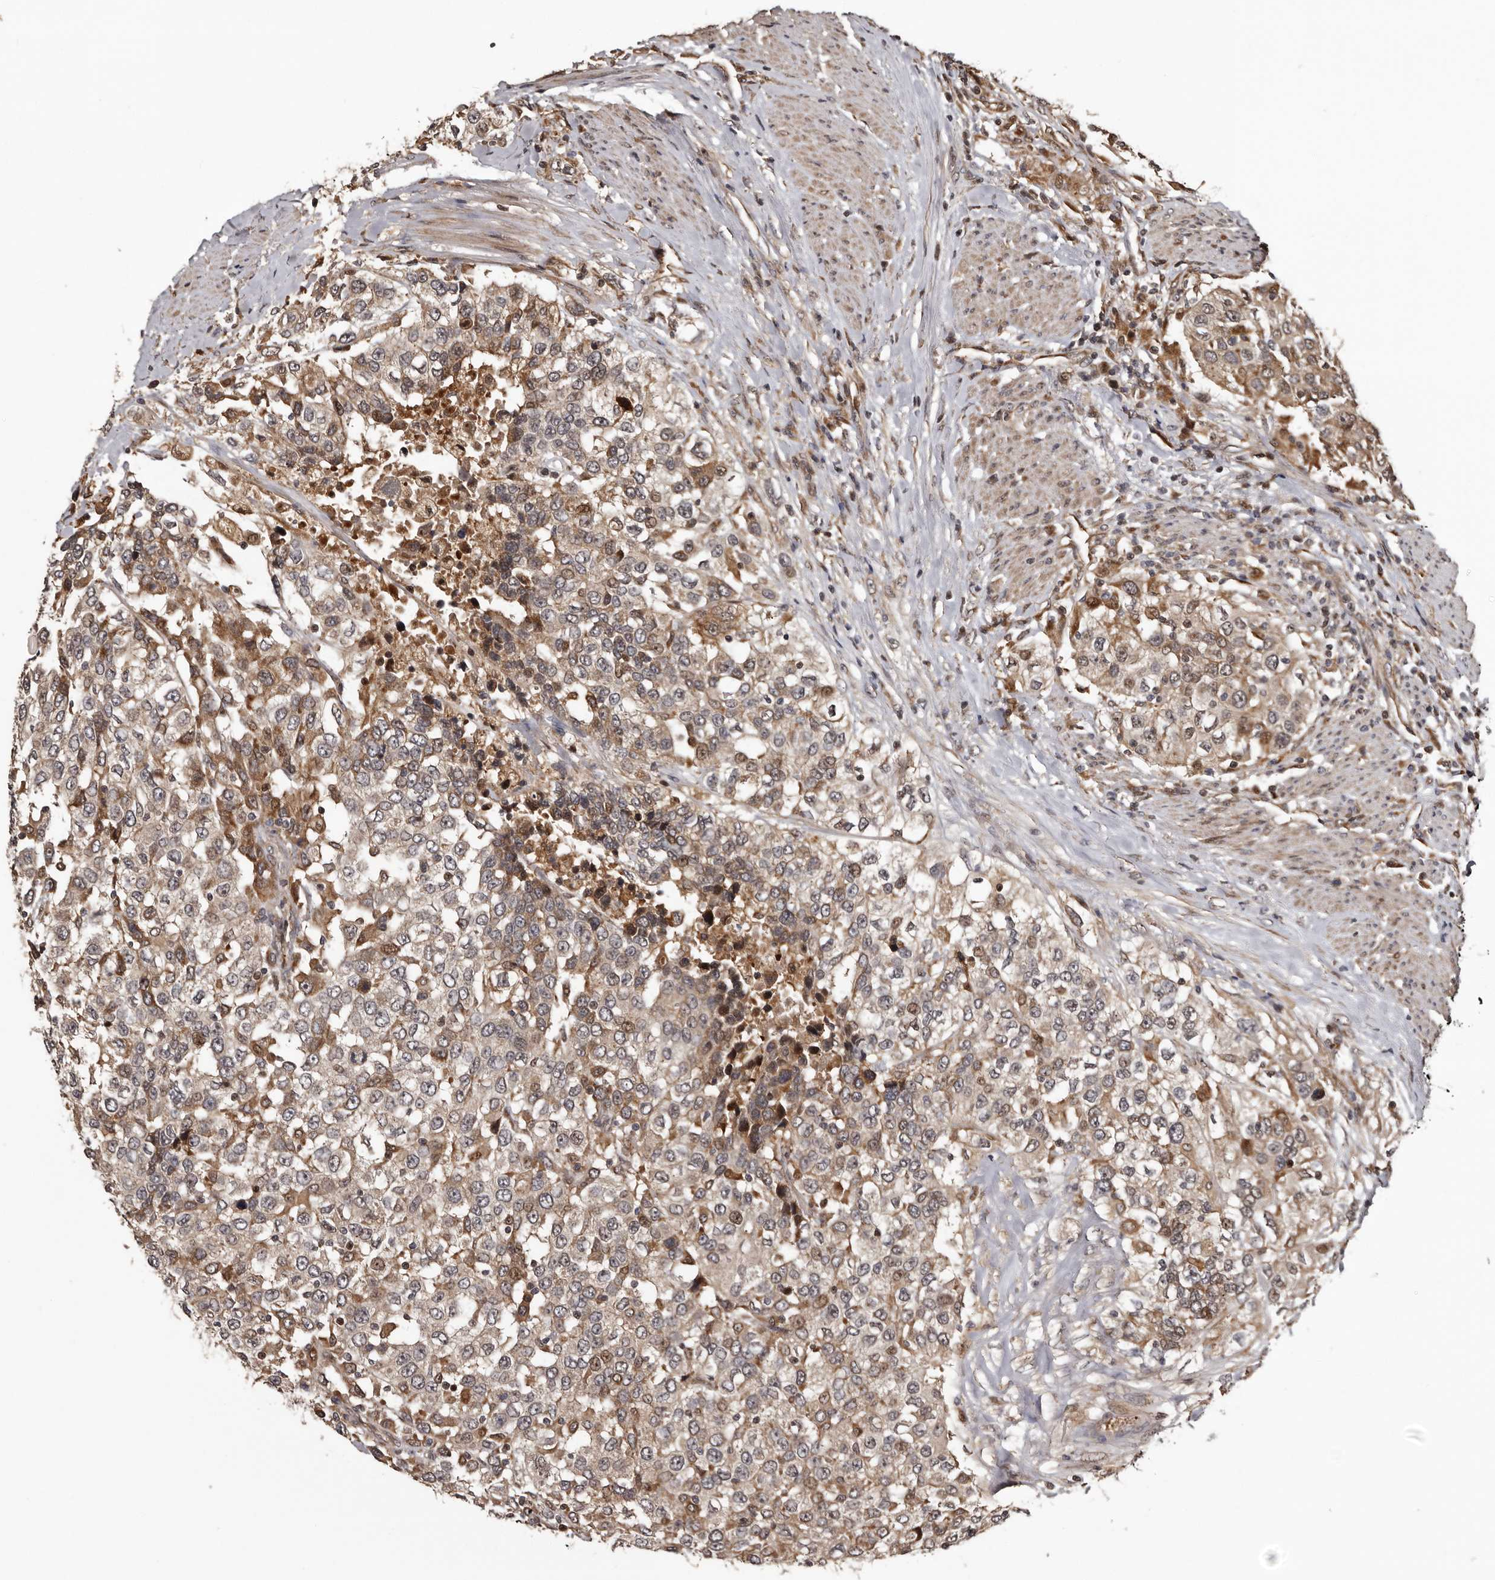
{"staining": {"intensity": "moderate", "quantity": "<25%", "location": "cytoplasmic/membranous,nuclear"}, "tissue": "urothelial cancer", "cell_type": "Tumor cells", "image_type": "cancer", "snomed": [{"axis": "morphology", "description": "Urothelial carcinoma, High grade"}, {"axis": "topography", "description": "Urinary bladder"}], "caption": "High-grade urothelial carcinoma stained for a protein exhibits moderate cytoplasmic/membranous and nuclear positivity in tumor cells.", "gene": "SERTAD4", "patient": {"sex": "female", "age": 80}}